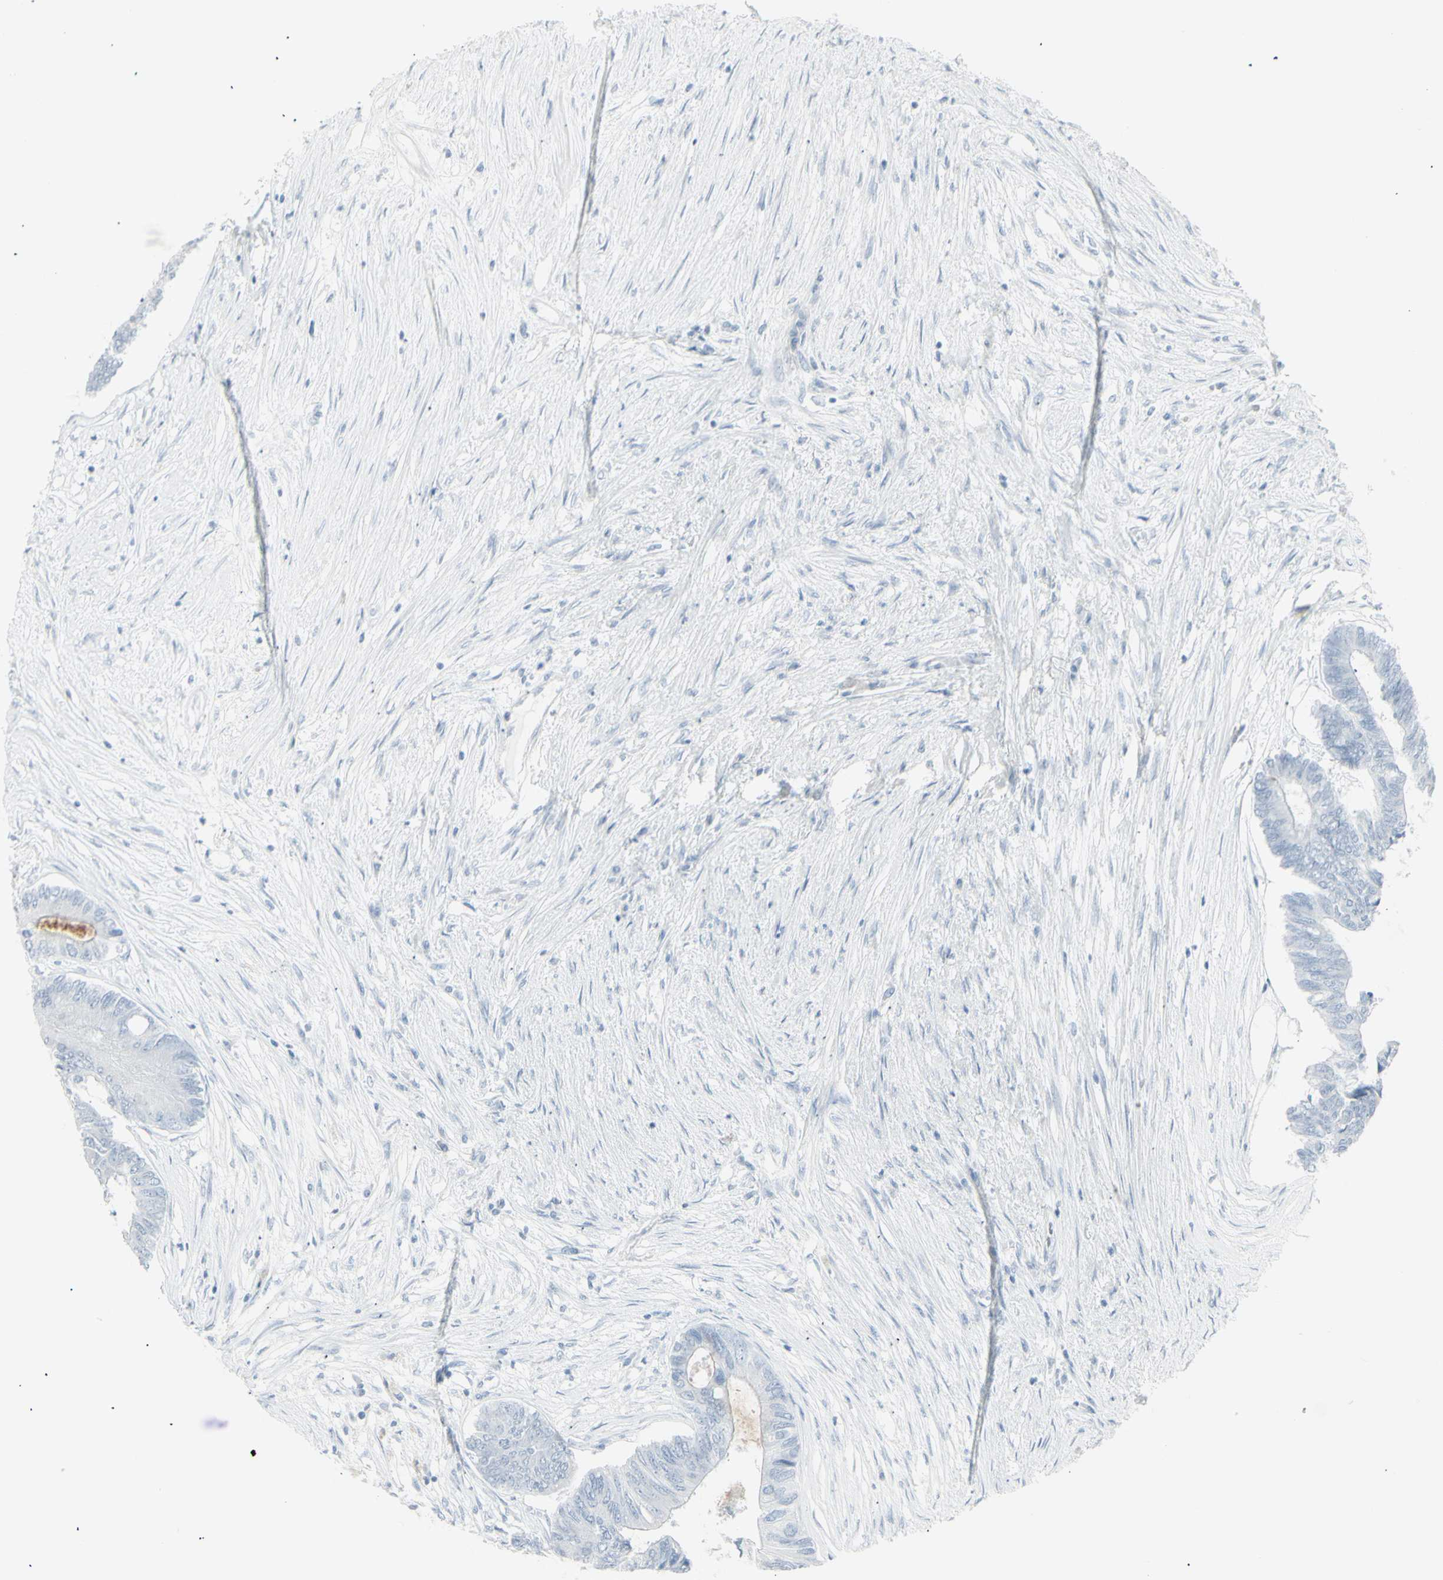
{"staining": {"intensity": "negative", "quantity": "none", "location": "none"}, "tissue": "colorectal cancer", "cell_type": "Tumor cells", "image_type": "cancer", "snomed": [{"axis": "morphology", "description": "Adenocarcinoma, NOS"}, {"axis": "topography", "description": "Rectum"}], "caption": "Image shows no significant protein expression in tumor cells of adenocarcinoma (colorectal).", "gene": "YBX2", "patient": {"sex": "male", "age": 63}}